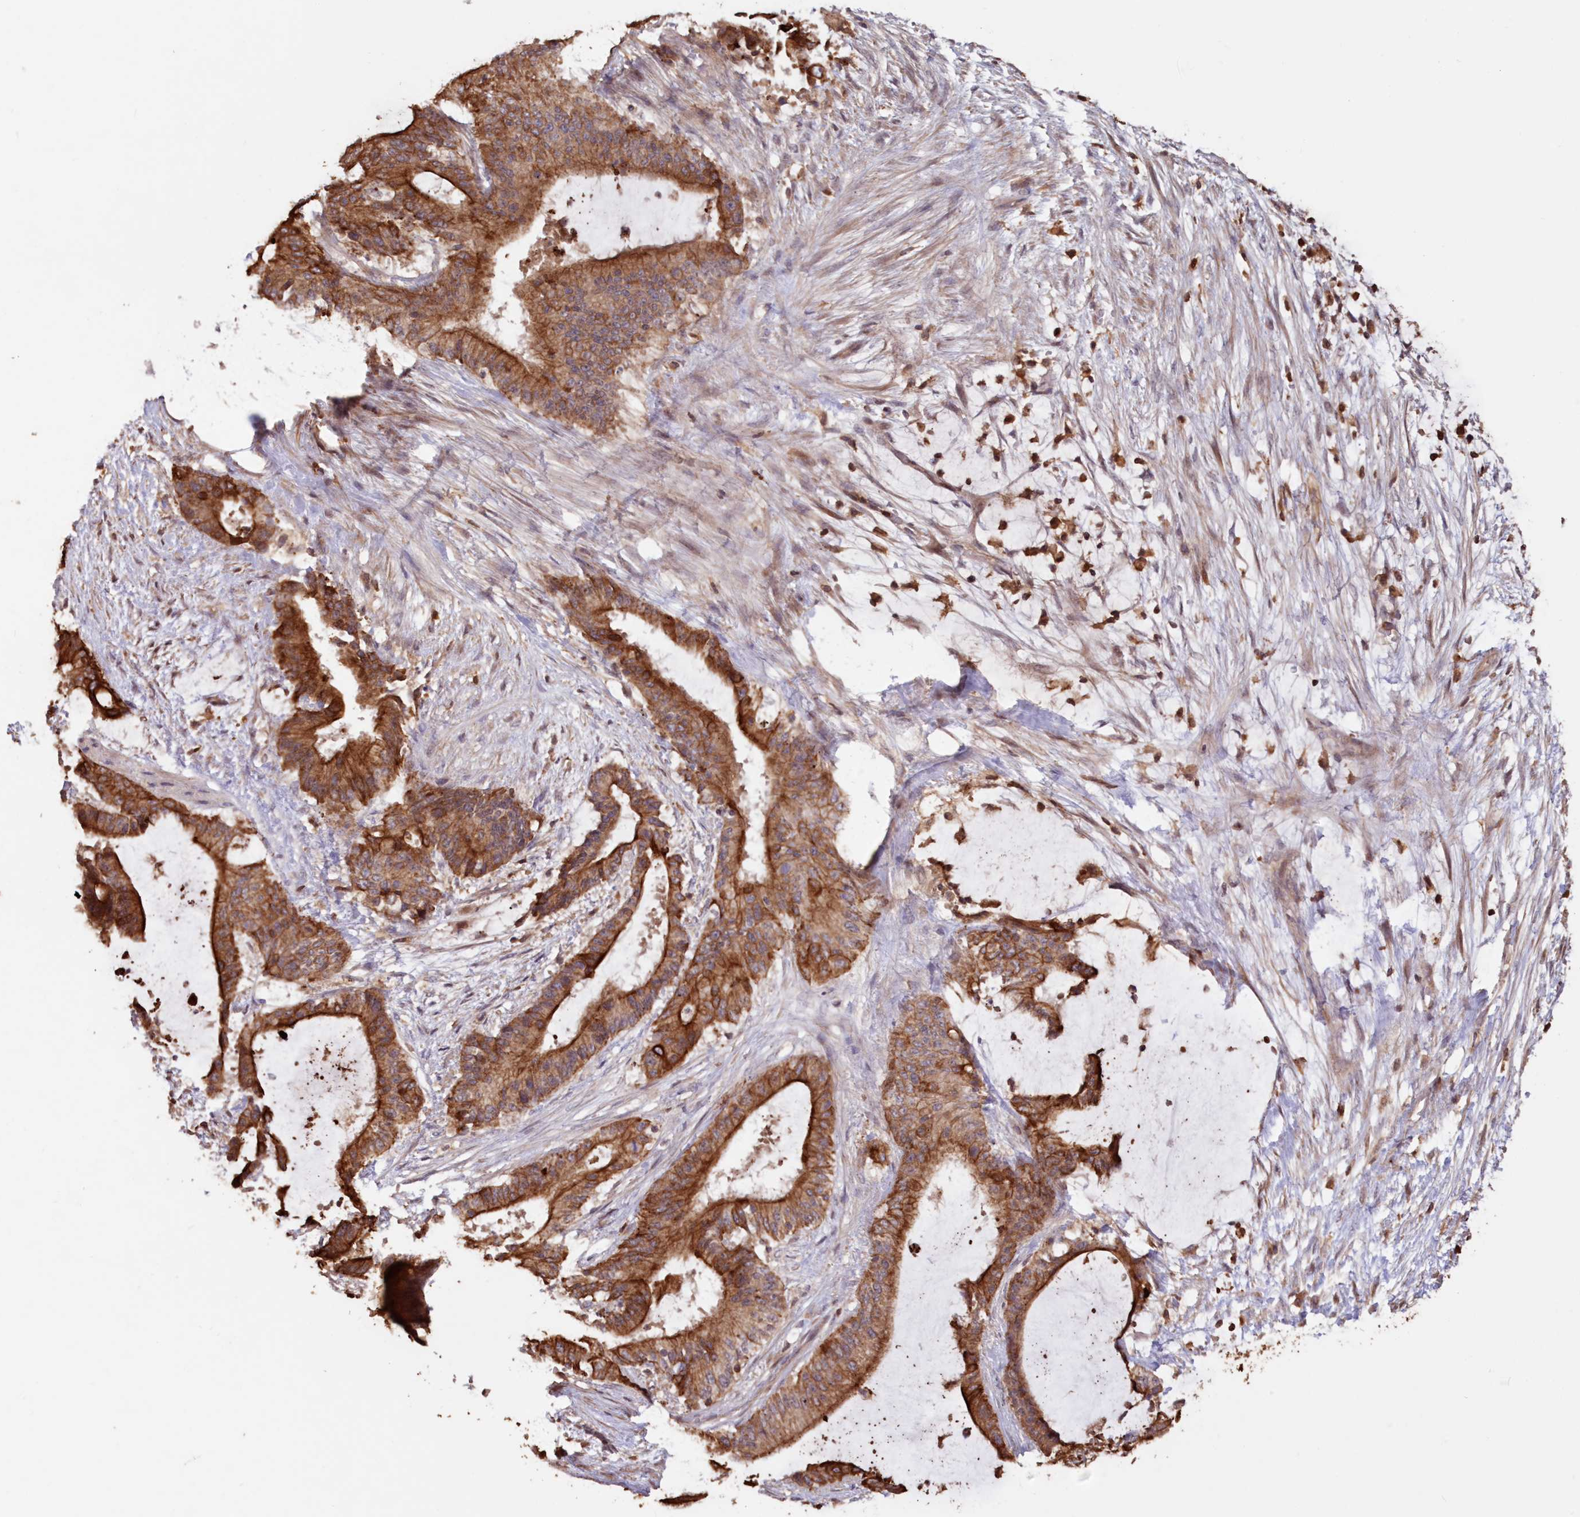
{"staining": {"intensity": "strong", "quantity": ">75%", "location": "cytoplasmic/membranous"}, "tissue": "liver cancer", "cell_type": "Tumor cells", "image_type": "cancer", "snomed": [{"axis": "morphology", "description": "Normal tissue, NOS"}, {"axis": "morphology", "description": "Cholangiocarcinoma"}, {"axis": "topography", "description": "Liver"}, {"axis": "topography", "description": "Peripheral nerve tissue"}], "caption": "Immunohistochemical staining of human liver cancer (cholangiocarcinoma) displays high levels of strong cytoplasmic/membranous protein positivity in approximately >75% of tumor cells. (IHC, brightfield microscopy, high magnification).", "gene": "SNED1", "patient": {"sex": "female", "age": 73}}